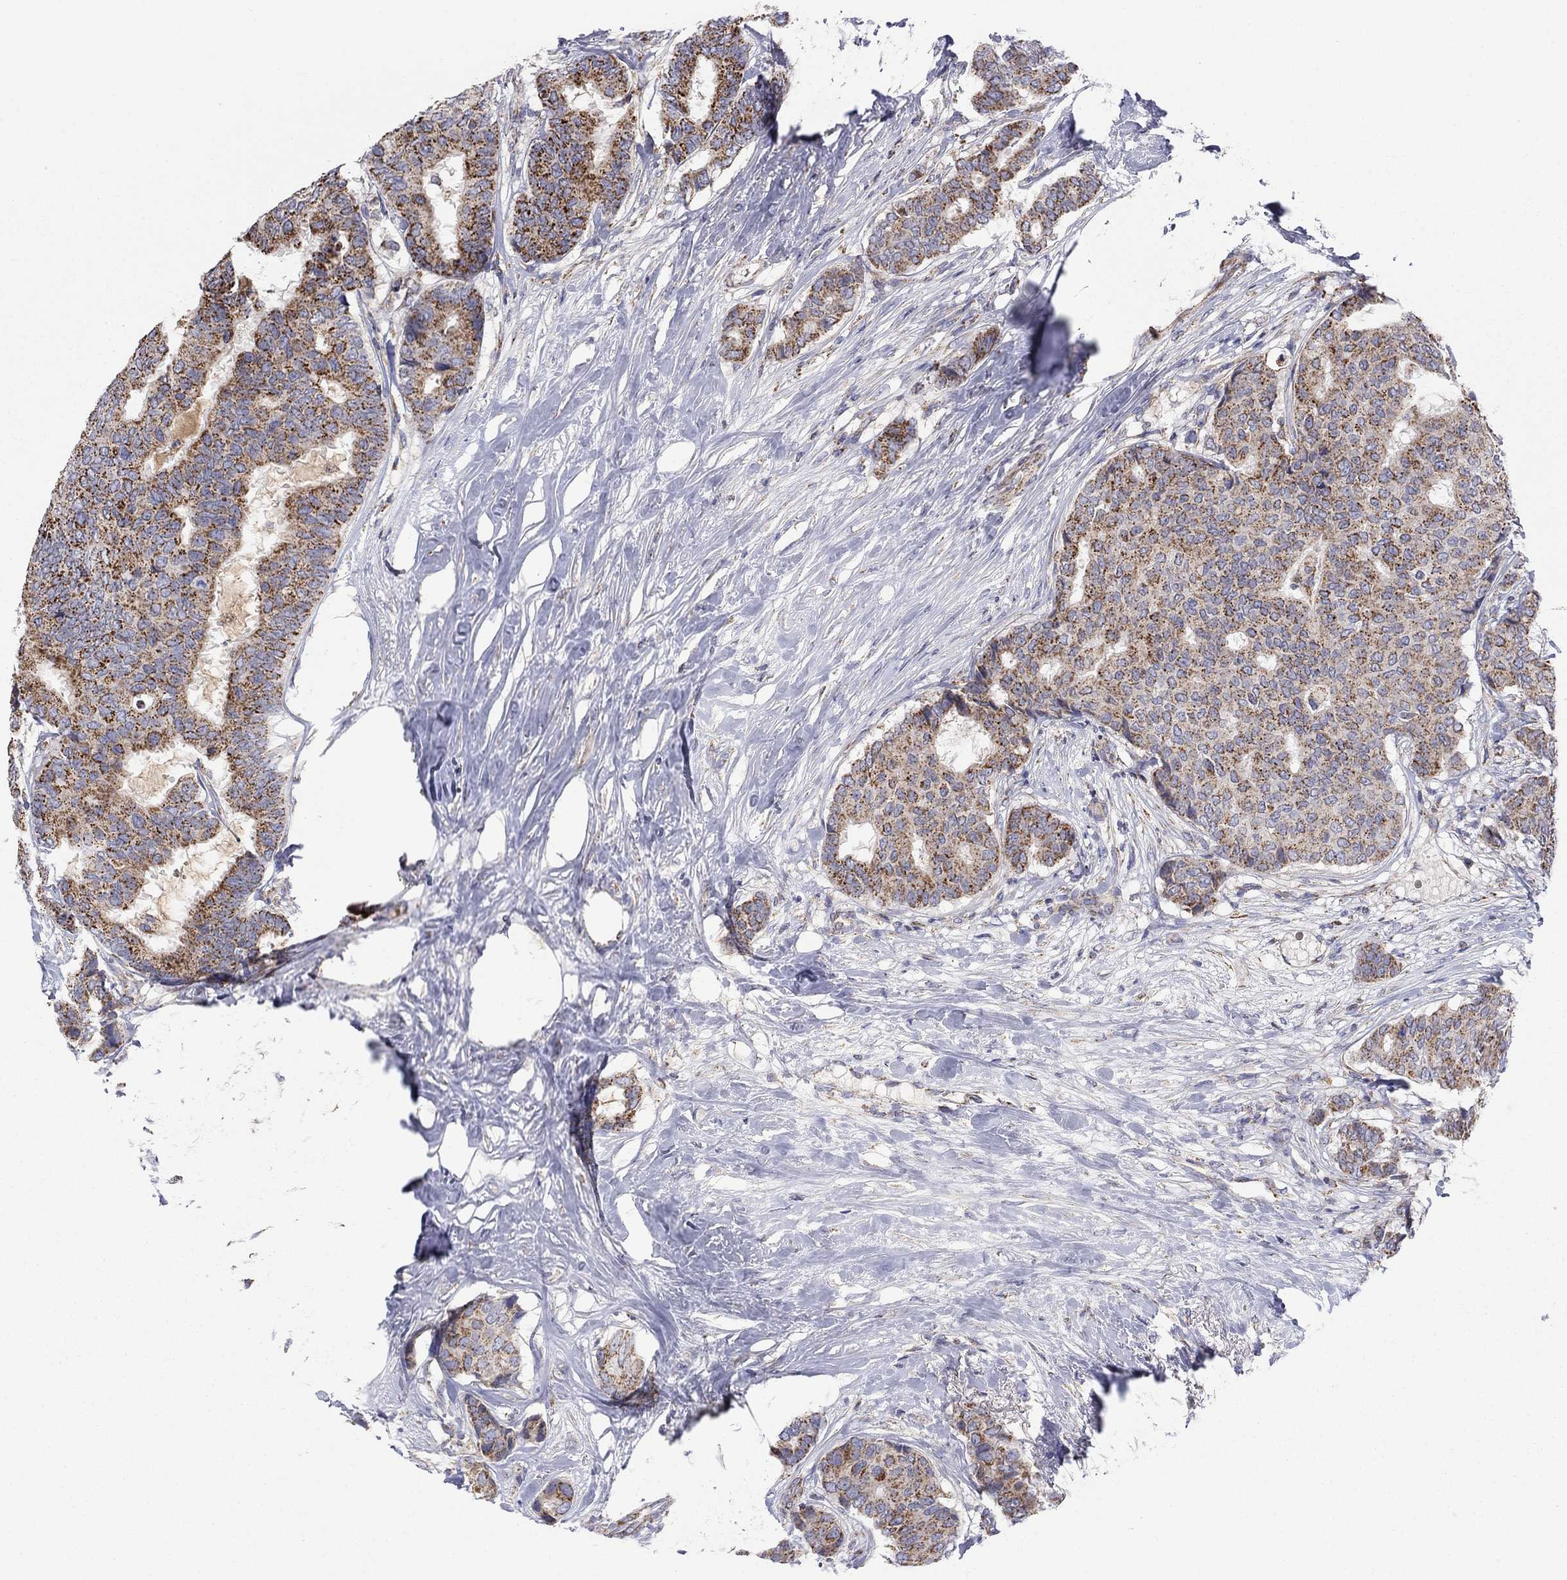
{"staining": {"intensity": "moderate", "quantity": ">75%", "location": "cytoplasmic/membranous"}, "tissue": "breast cancer", "cell_type": "Tumor cells", "image_type": "cancer", "snomed": [{"axis": "morphology", "description": "Duct carcinoma"}, {"axis": "topography", "description": "Breast"}], "caption": "A photomicrograph of human breast cancer stained for a protein displays moderate cytoplasmic/membranous brown staining in tumor cells.", "gene": "HPS5", "patient": {"sex": "female", "age": 75}}